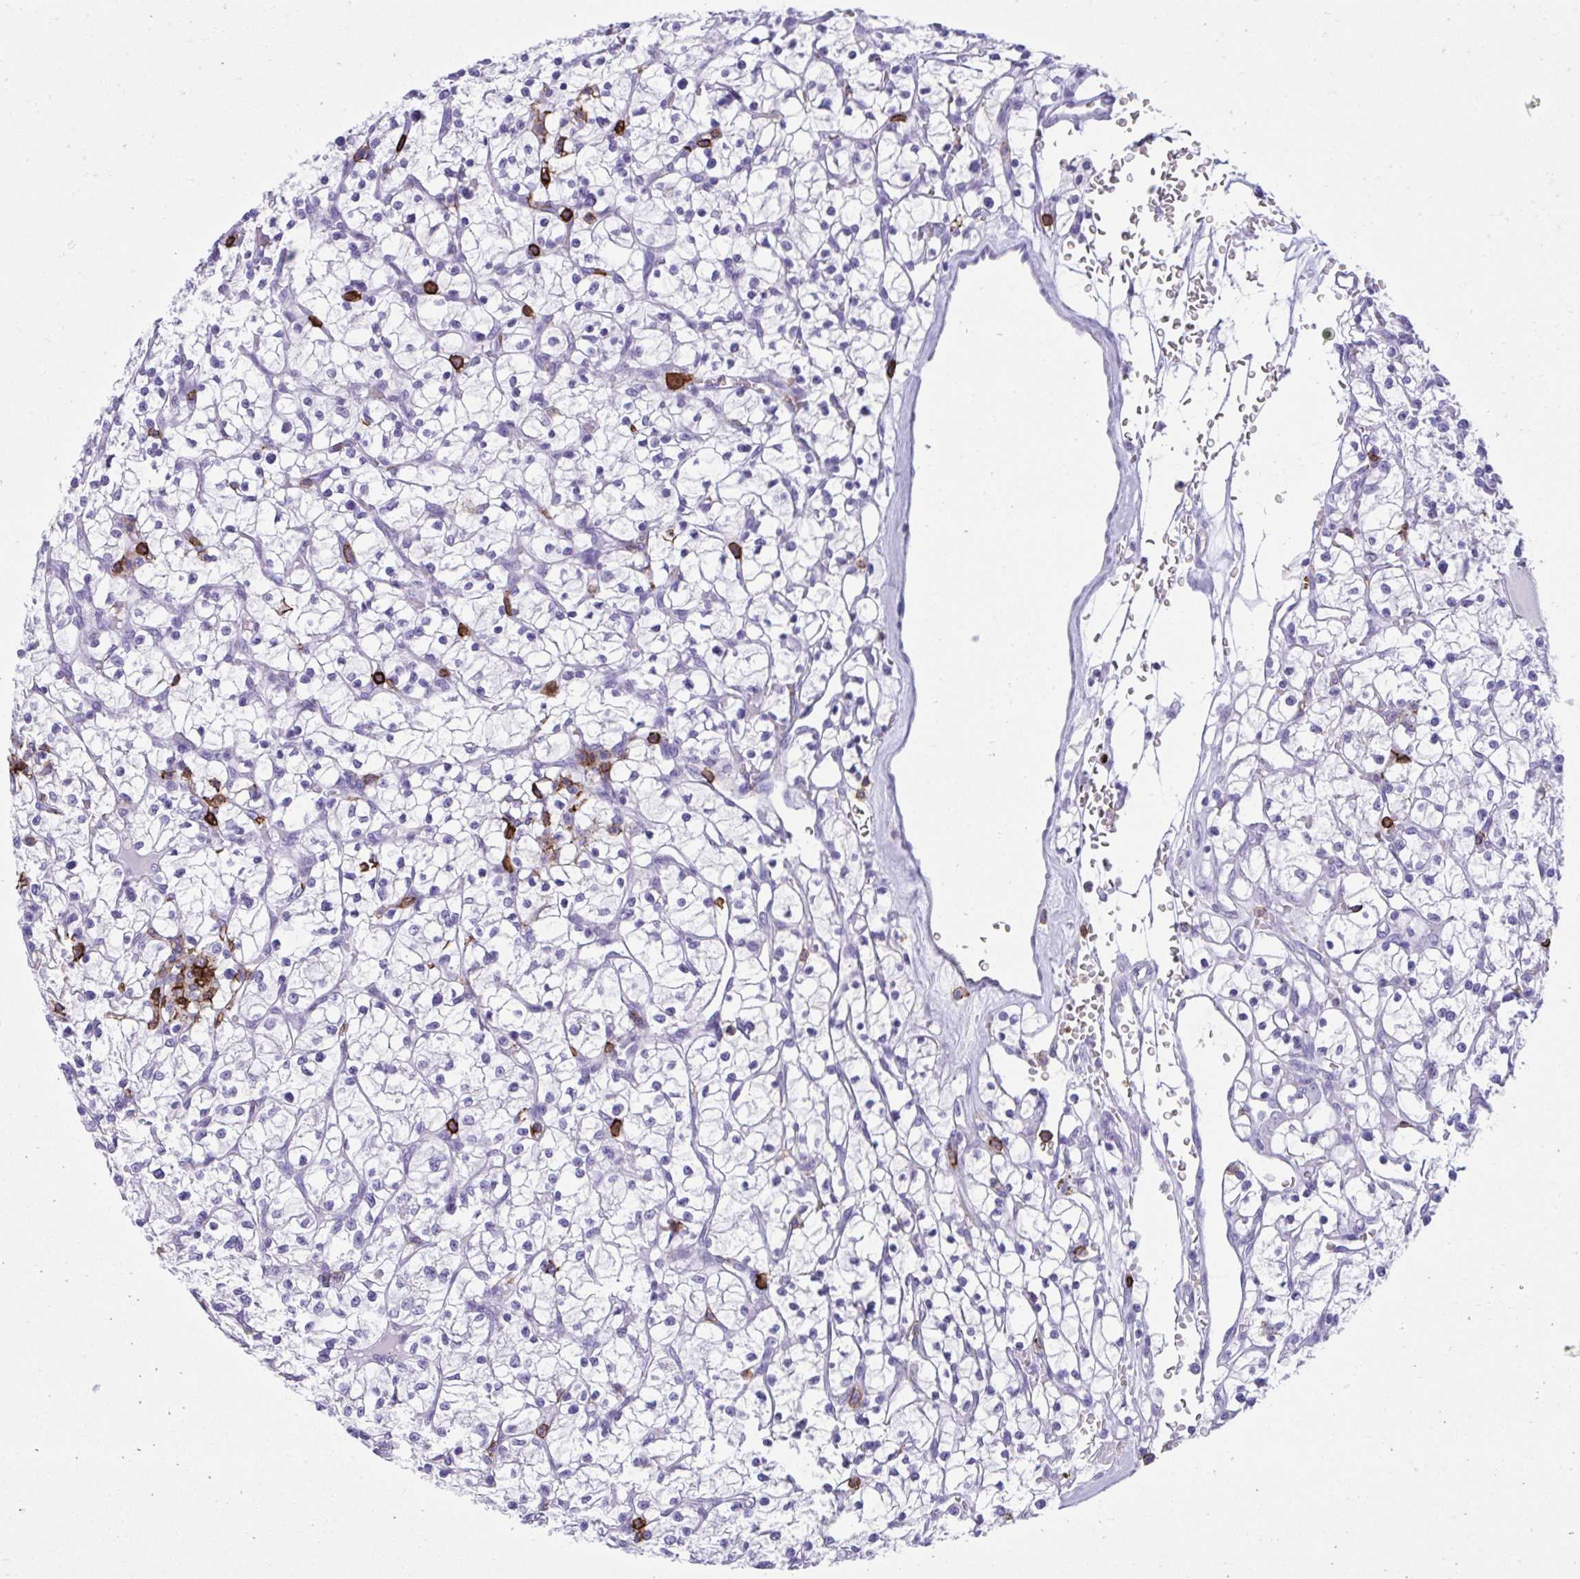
{"staining": {"intensity": "negative", "quantity": "none", "location": "none"}, "tissue": "renal cancer", "cell_type": "Tumor cells", "image_type": "cancer", "snomed": [{"axis": "morphology", "description": "Adenocarcinoma, NOS"}, {"axis": "topography", "description": "Kidney"}], "caption": "Immunohistochemistry of adenocarcinoma (renal) exhibits no positivity in tumor cells. Nuclei are stained in blue.", "gene": "SPN", "patient": {"sex": "female", "age": 64}}